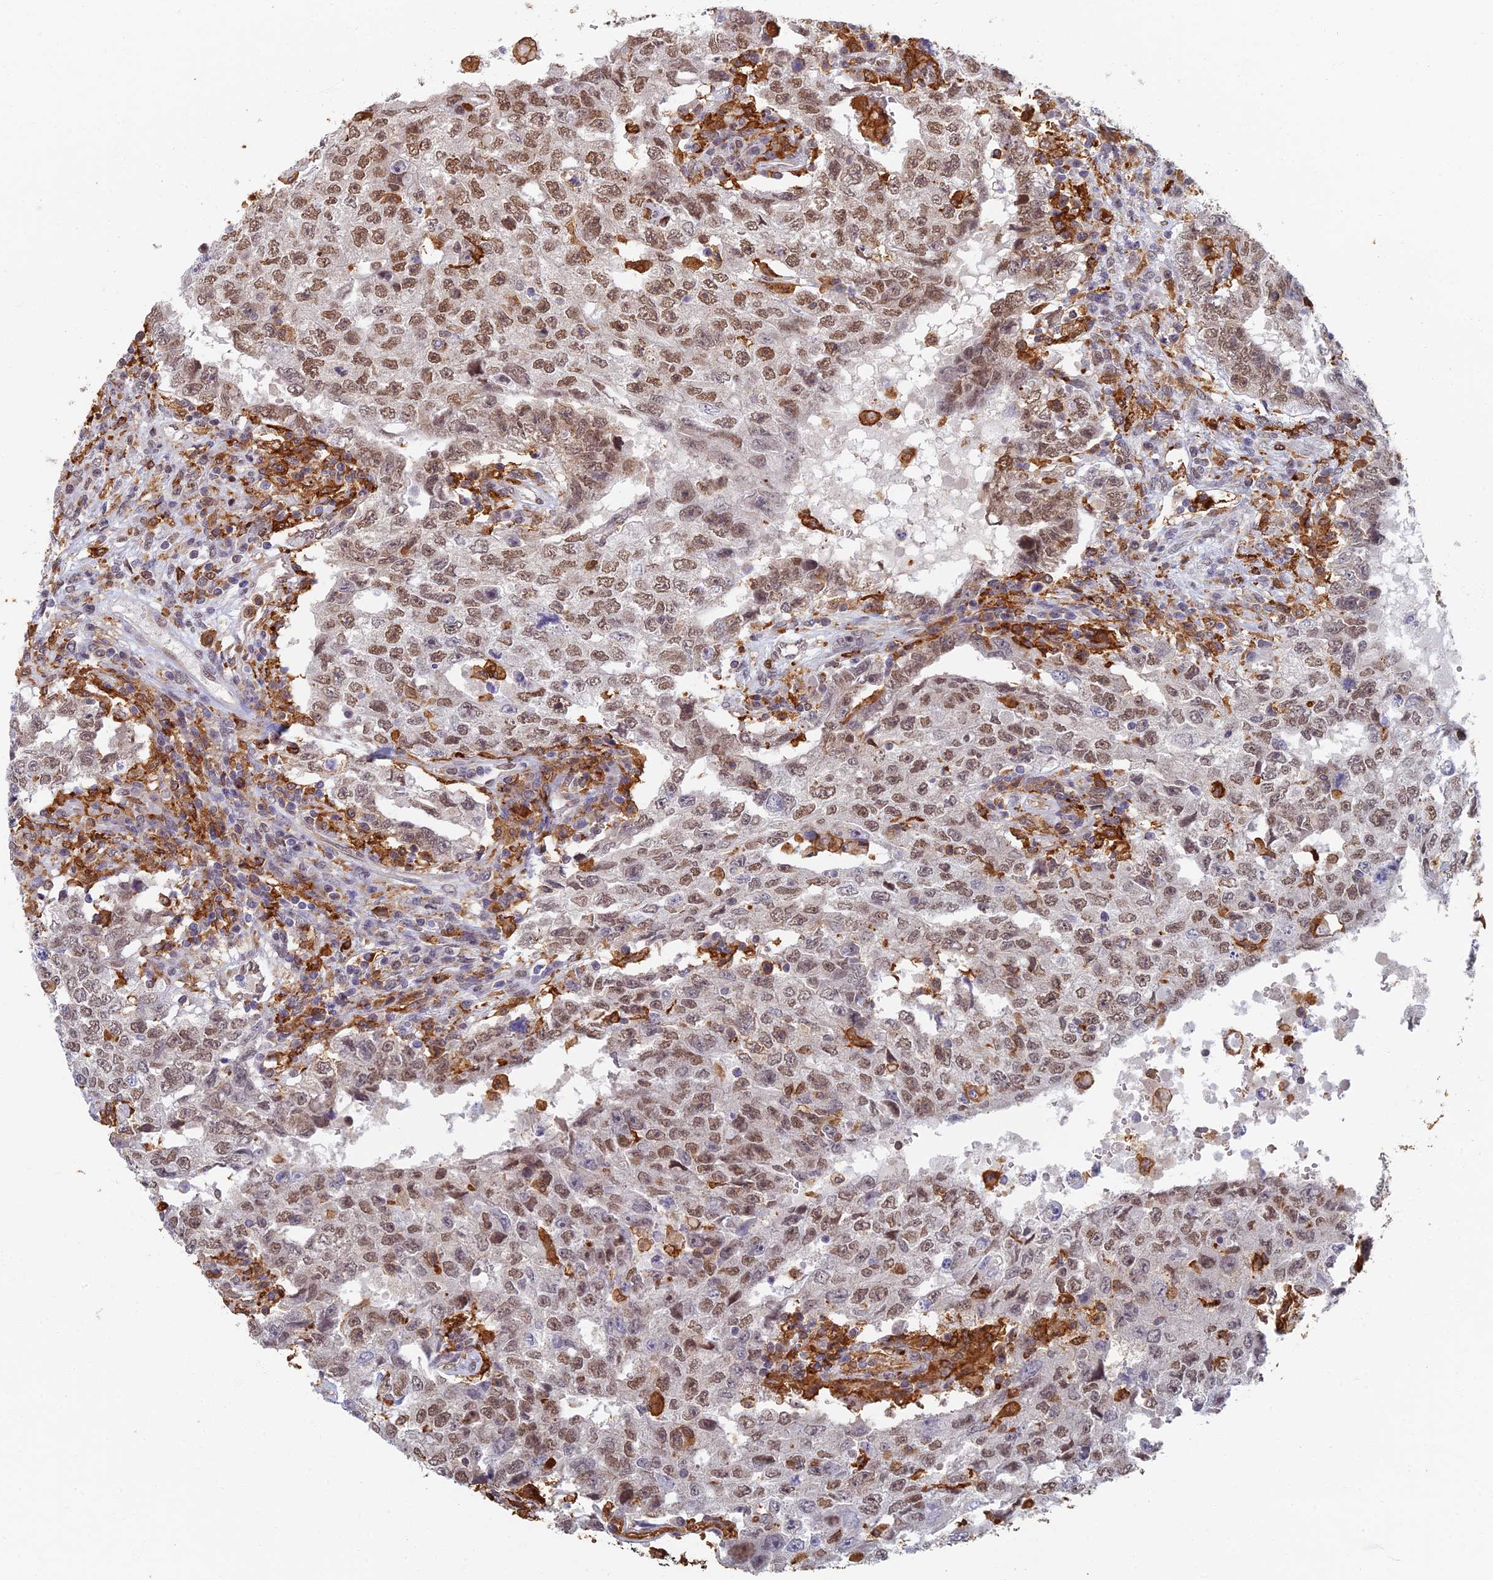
{"staining": {"intensity": "moderate", "quantity": ">75%", "location": "nuclear"}, "tissue": "testis cancer", "cell_type": "Tumor cells", "image_type": "cancer", "snomed": [{"axis": "morphology", "description": "Carcinoma, Embryonal, NOS"}, {"axis": "topography", "description": "Testis"}], "caption": "Immunohistochemistry micrograph of human testis cancer stained for a protein (brown), which shows medium levels of moderate nuclear positivity in about >75% of tumor cells.", "gene": "GPATCH1", "patient": {"sex": "male", "age": 26}}